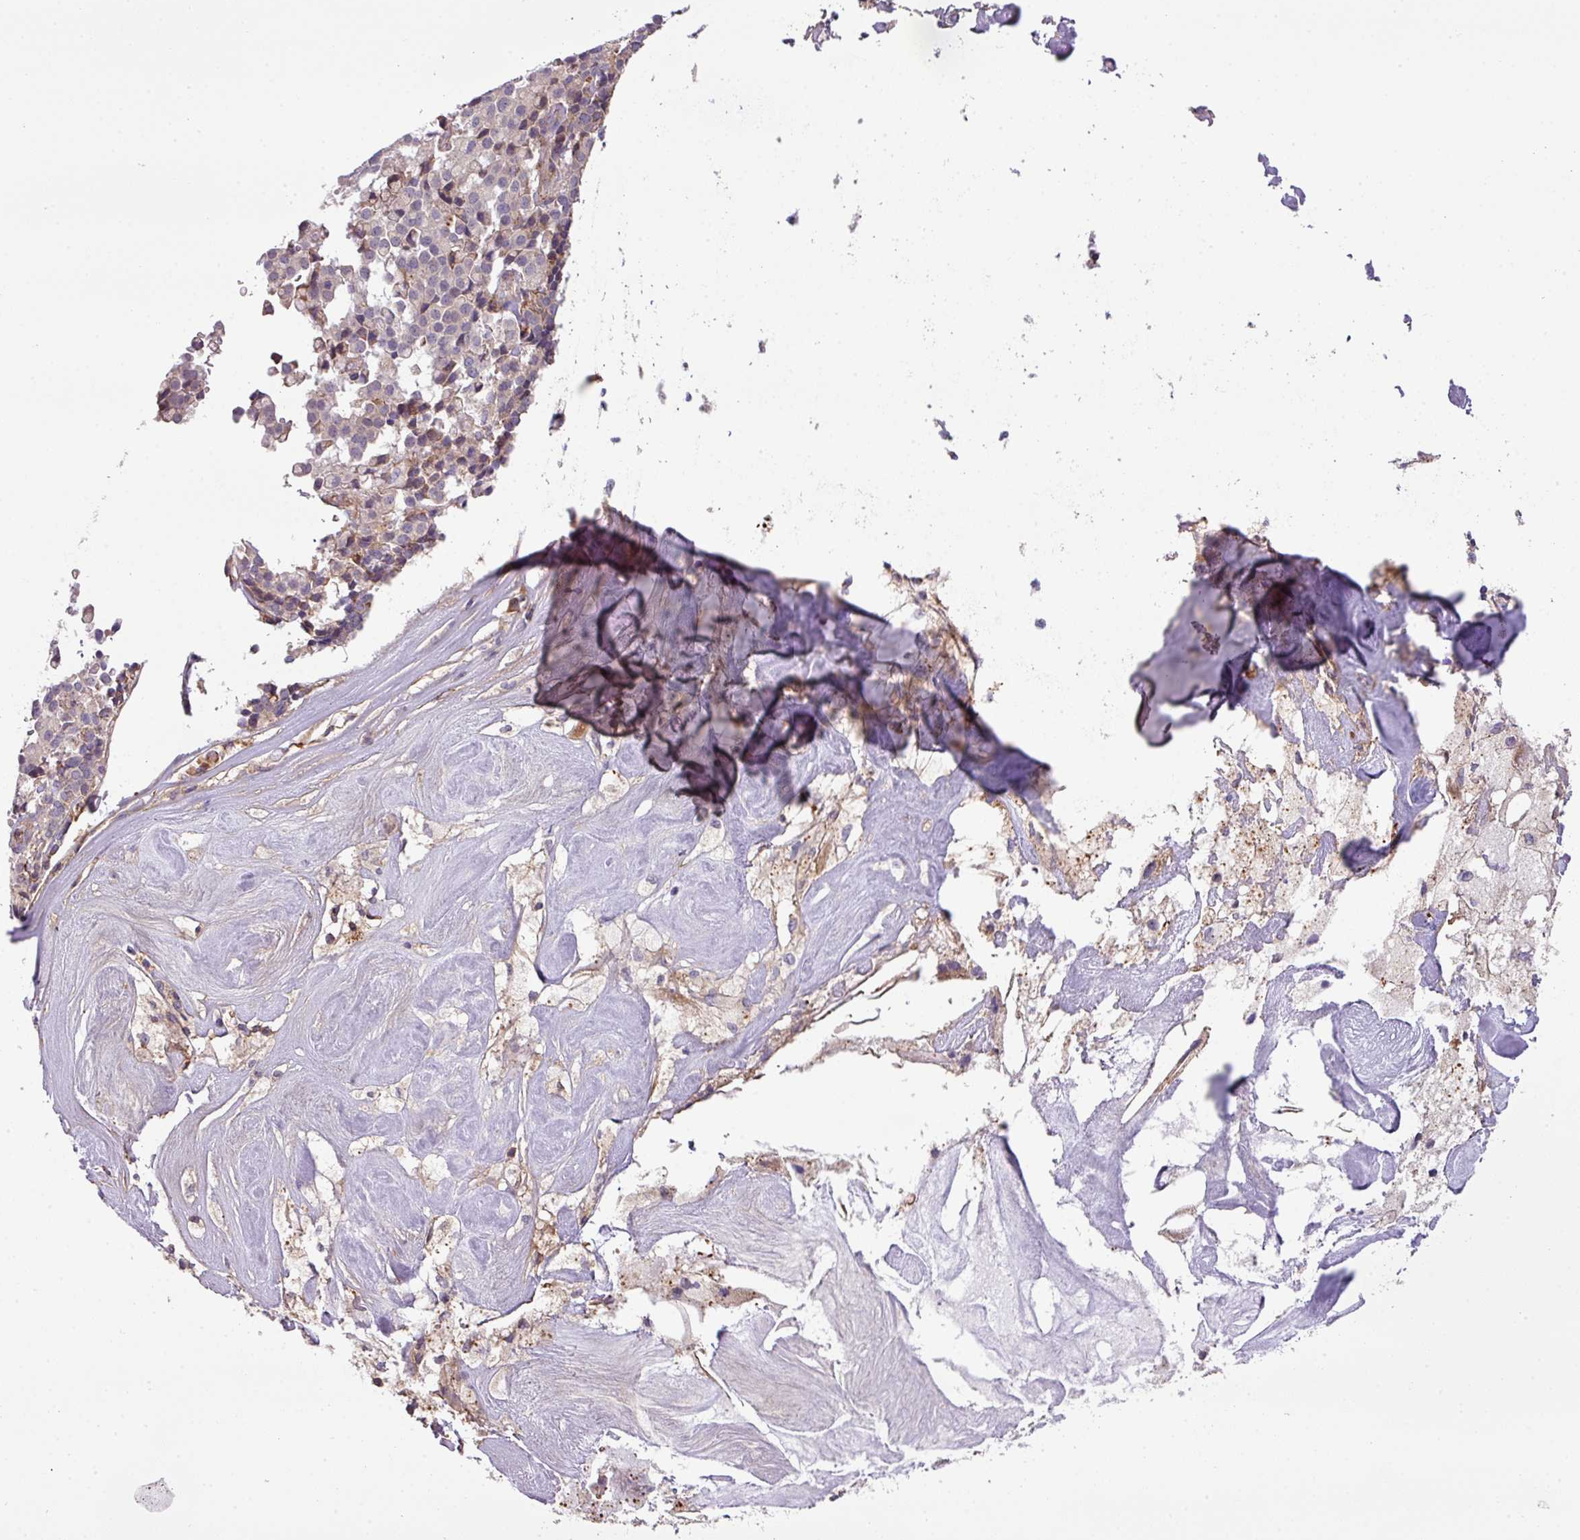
{"staining": {"intensity": "negative", "quantity": "none", "location": "none"}, "tissue": "pancreatic cancer", "cell_type": "Tumor cells", "image_type": "cancer", "snomed": [{"axis": "morphology", "description": "Adenocarcinoma, NOS"}, {"axis": "topography", "description": "Pancreas"}], "caption": "Tumor cells are negative for brown protein staining in pancreatic cancer. The staining was performed using DAB (3,3'-diaminobenzidine) to visualize the protein expression in brown, while the nuclei were stained in blue with hematoxylin (Magnification: 20x).", "gene": "LRRC41", "patient": {"sex": "male", "age": 65}}